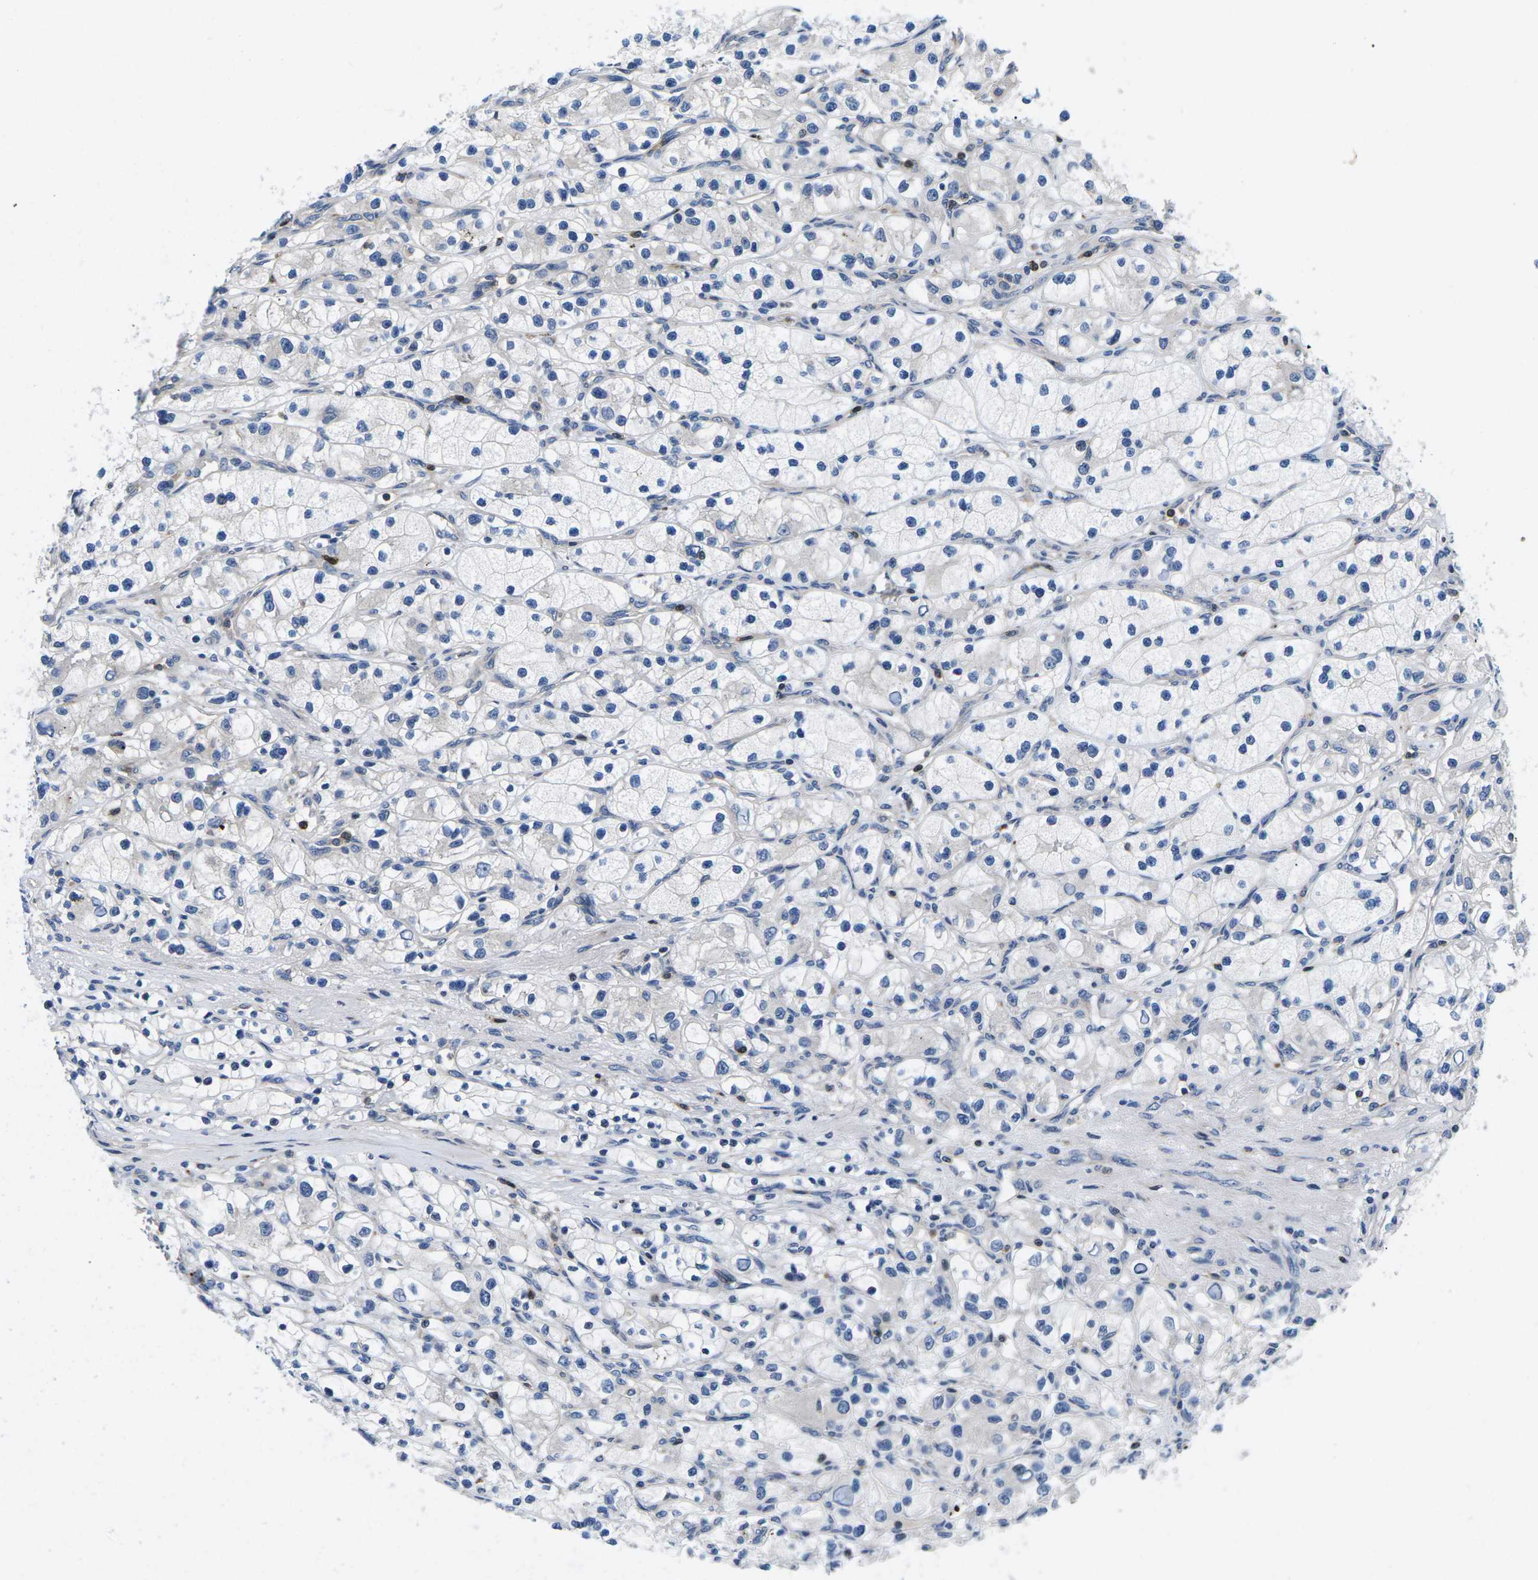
{"staining": {"intensity": "negative", "quantity": "none", "location": "none"}, "tissue": "renal cancer", "cell_type": "Tumor cells", "image_type": "cancer", "snomed": [{"axis": "morphology", "description": "Adenocarcinoma, NOS"}, {"axis": "topography", "description": "Kidney"}], "caption": "An IHC photomicrograph of renal adenocarcinoma is shown. There is no staining in tumor cells of renal adenocarcinoma.", "gene": "PLCE1", "patient": {"sex": "female", "age": 57}}